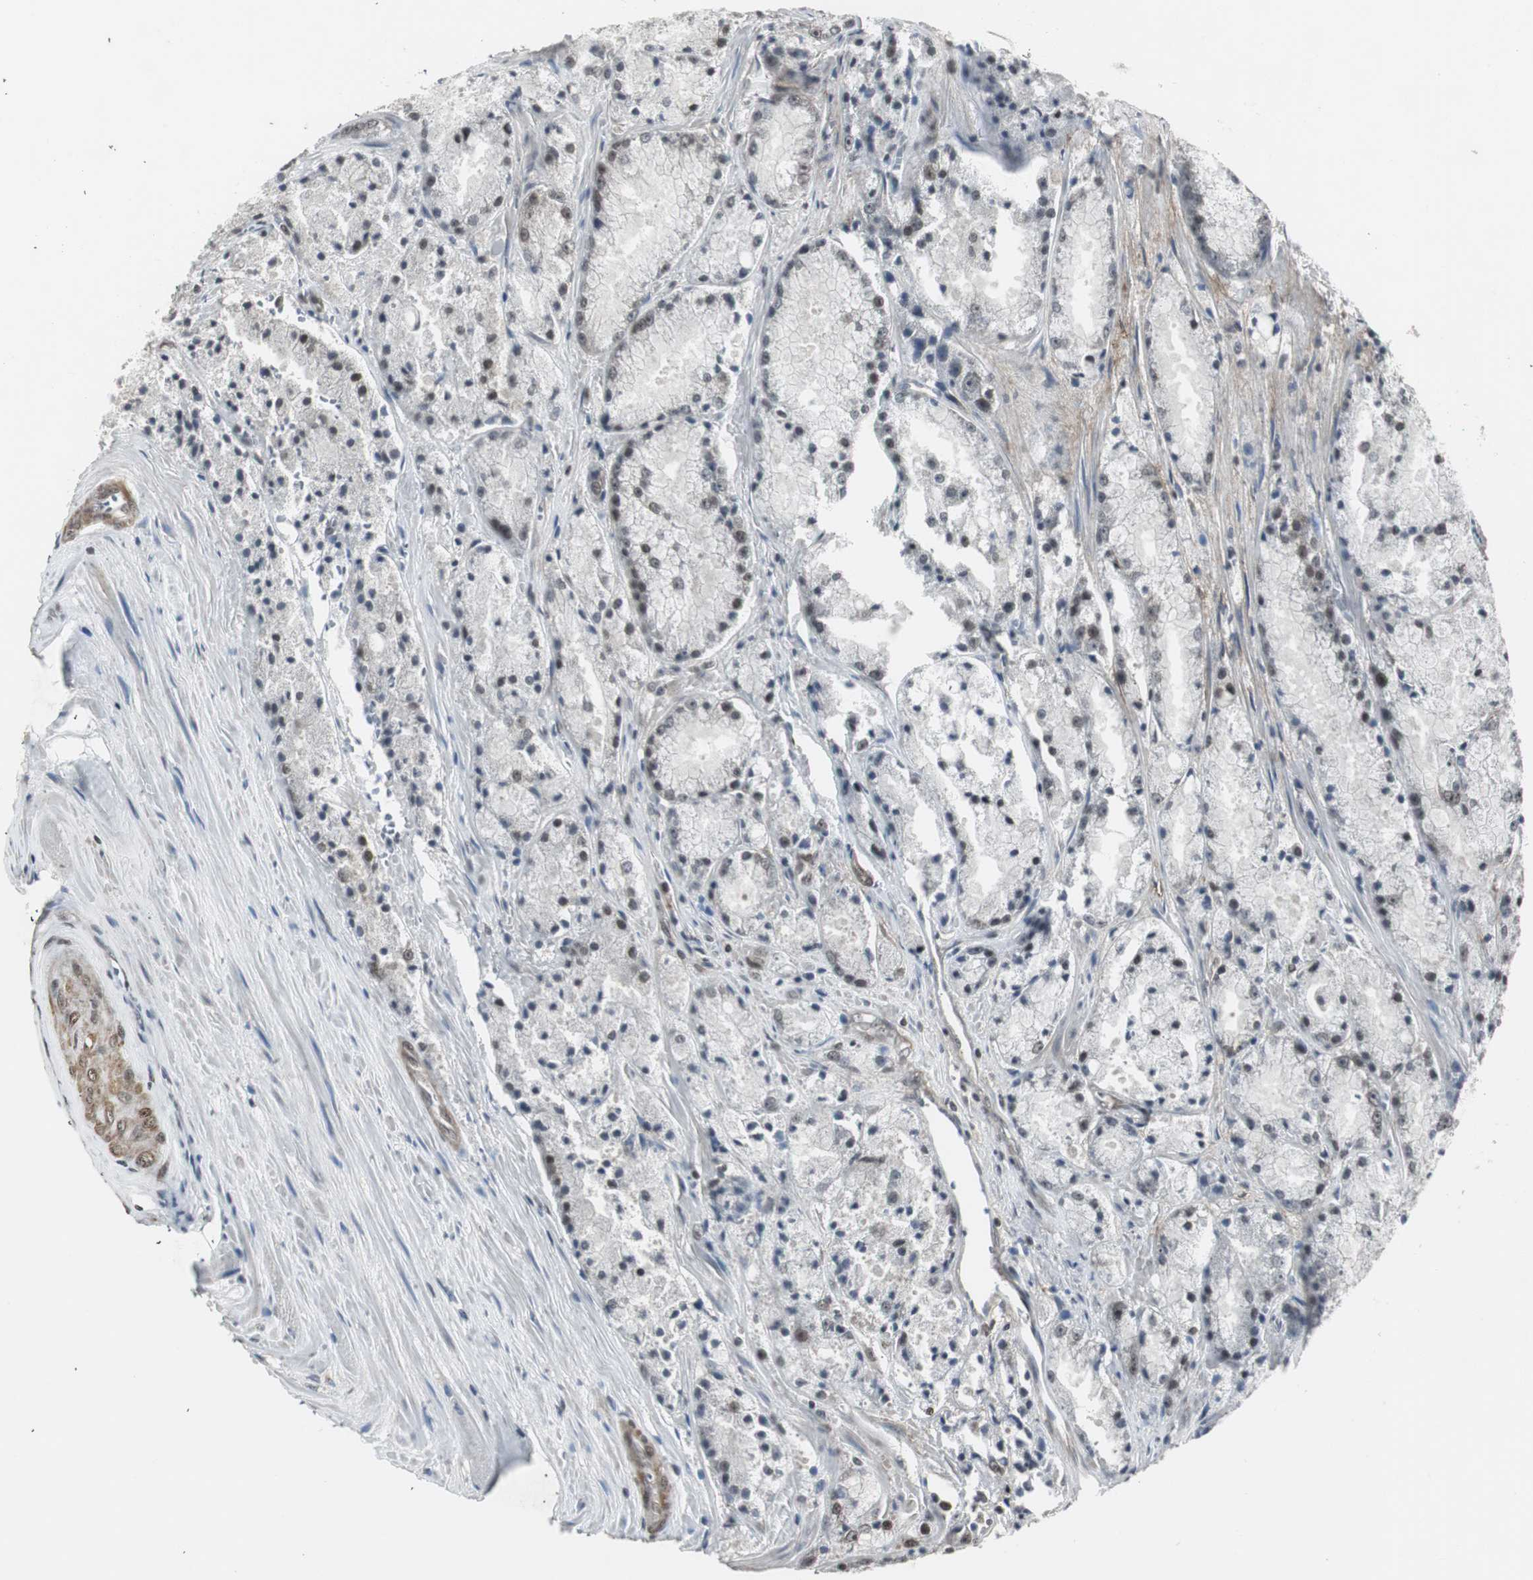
{"staining": {"intensity": "weak", "quantity": "<25%", "location": "nuclear"}, "tissue": "prostate cancer", "cell_type": "Tumor cells", "image_type": "cancer", "snomed": [{"axis": "morphology", "description": "Adenocarcinoma, Low grade"}, {"axis": "topography", "description": "Prostate"}], "caption": "Histopathology image shows no protein positivity in tumor cells of prostate cancer tissue. (DAB (3,3'-diaminobenzidine) immunohistochemistry (IHC) with hematoxylin counter stain).", "gene": "MPG", "patient": {"sex": "male", "age": 64}}